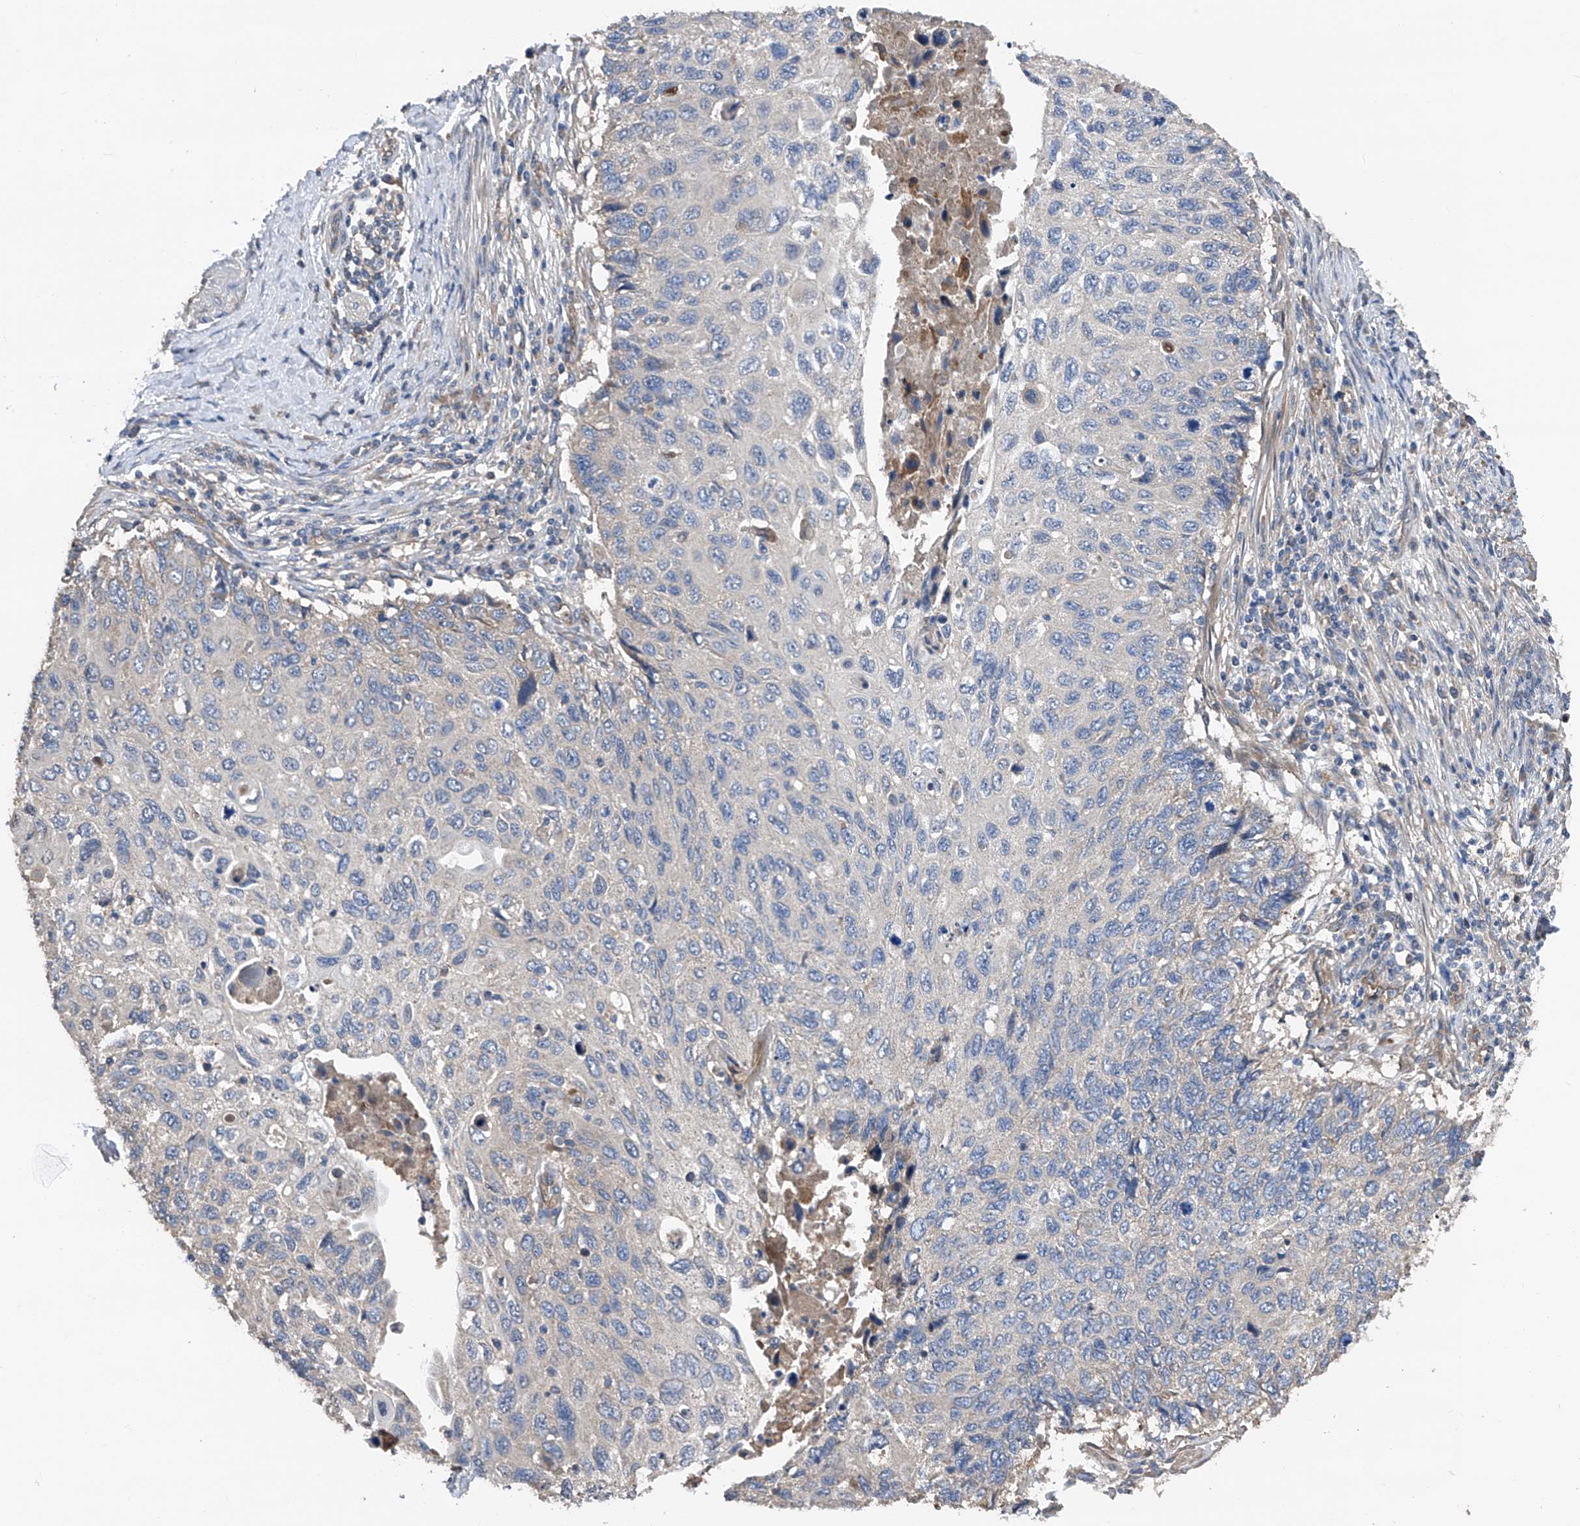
{"staining": {"intensity": "negative", "quantity": "none", "location": "none"}, "tissue": "cervical cancer", "cell_type": "Tumor cells", "image_type": "cancer", "snomed": [{"axis": "morphology", "description": "Squamous cell carcinoma, NOS"}, {"axis": "topography", "description": "Cervix"}], "caption": "This micrograph is of cervical squamous cell carcinoma stained with immunohistochemistry to label a protein in brown with the nuclei are counter-stained blue. There is no expression in tumor cells.", "gene": "PTK2", "patient": {"sex": "female", "age": 70}}